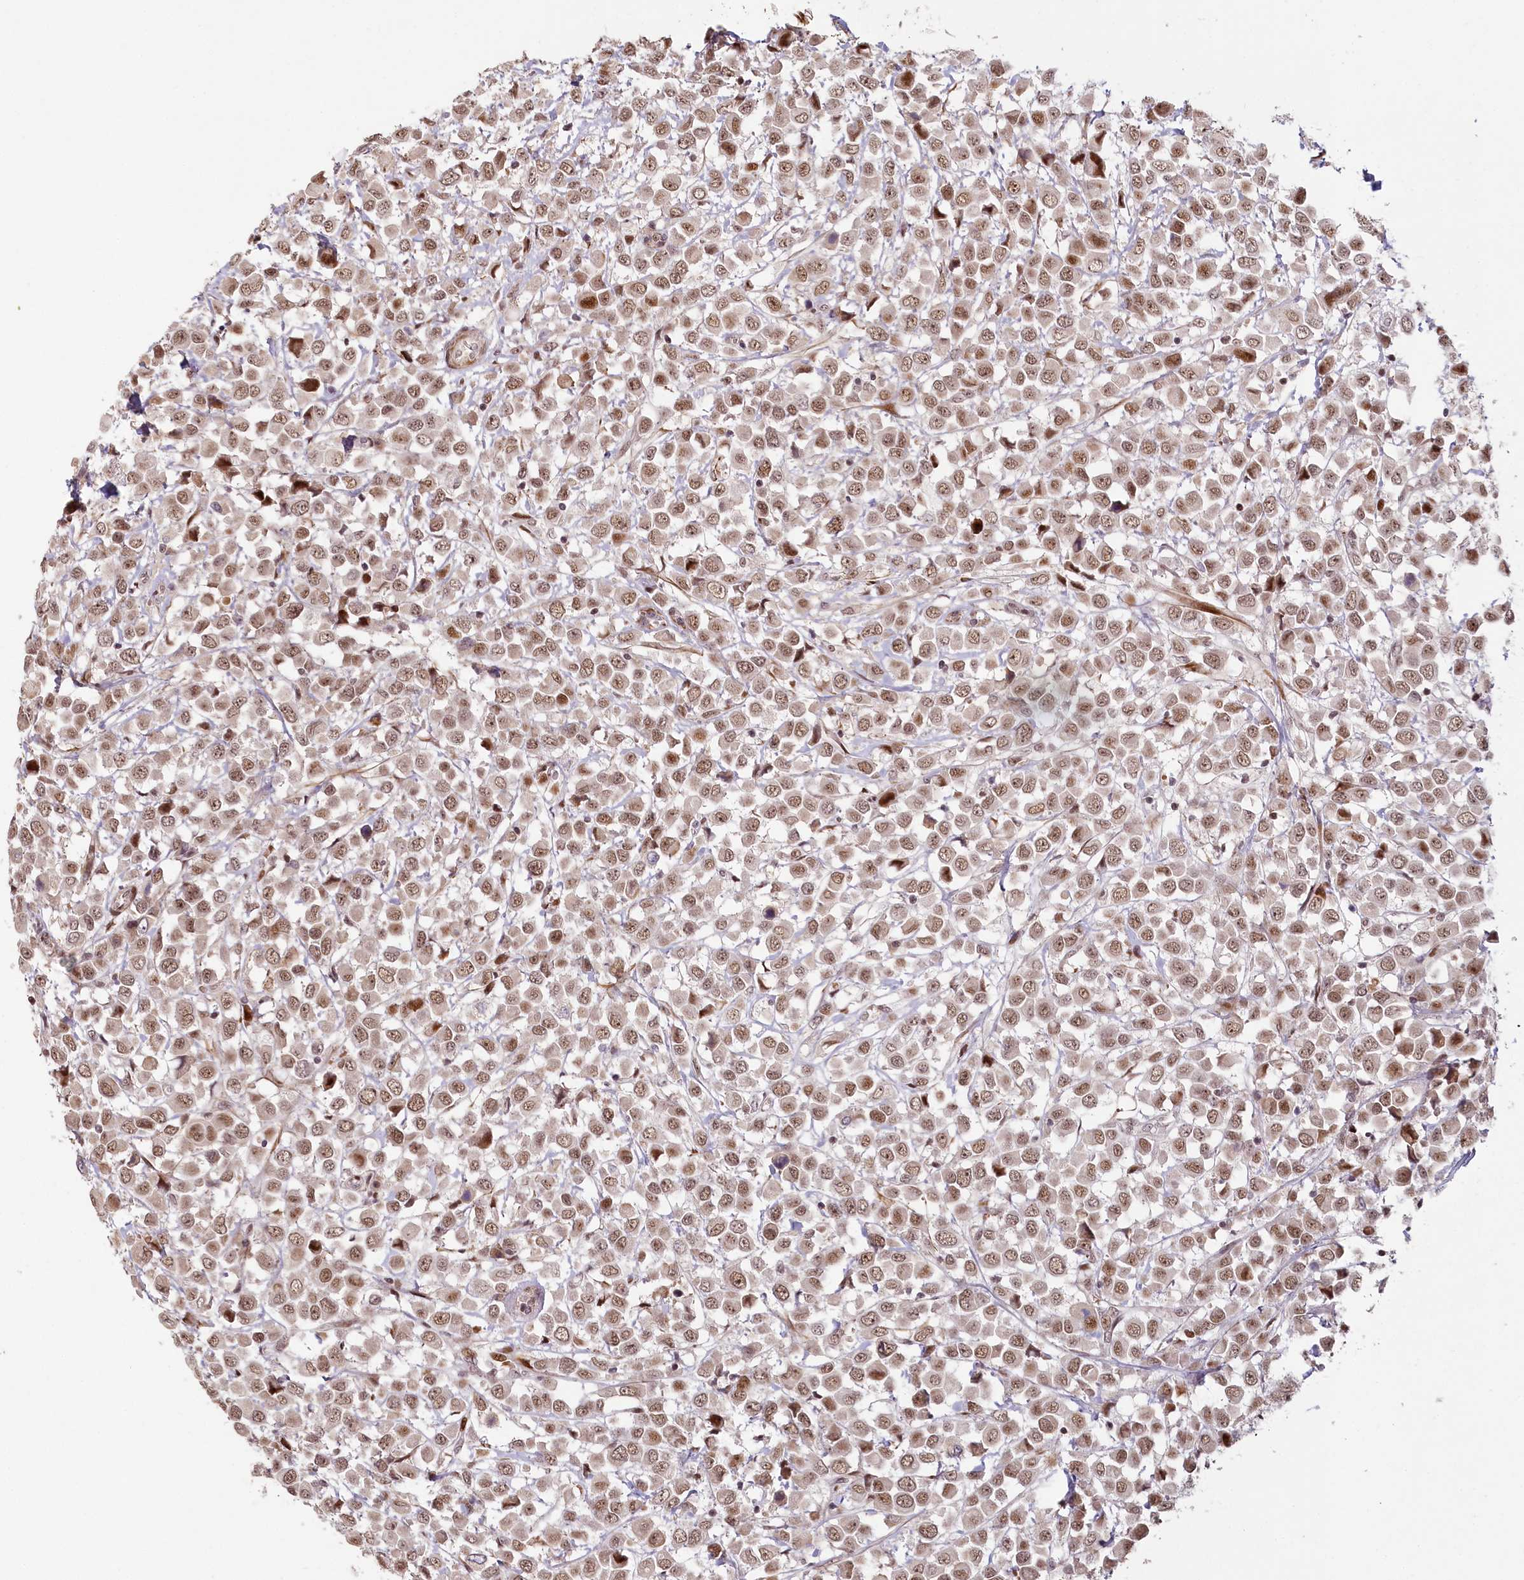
{"staining": {"intensity": "moderate", "quantity": ">75%", "location": "nuclear"}, "tissue": "breast cancer", "cell_type": "Tumor cells", "image_type": "cancer", "snomed": [{"axis": "morphology", "description": "Duct carcinoma"}, {"axis": "topography", "description": "Breast"}], "caption": "A micrograph showing moderate nuclear staining in approximately >75% of tumor cells in infiltrating ductal carcinoma (breast), as visualized by brown immunohistochemical staining.", "gene": "FAM204A", "patient": {"sex": "female", "age": 61}}